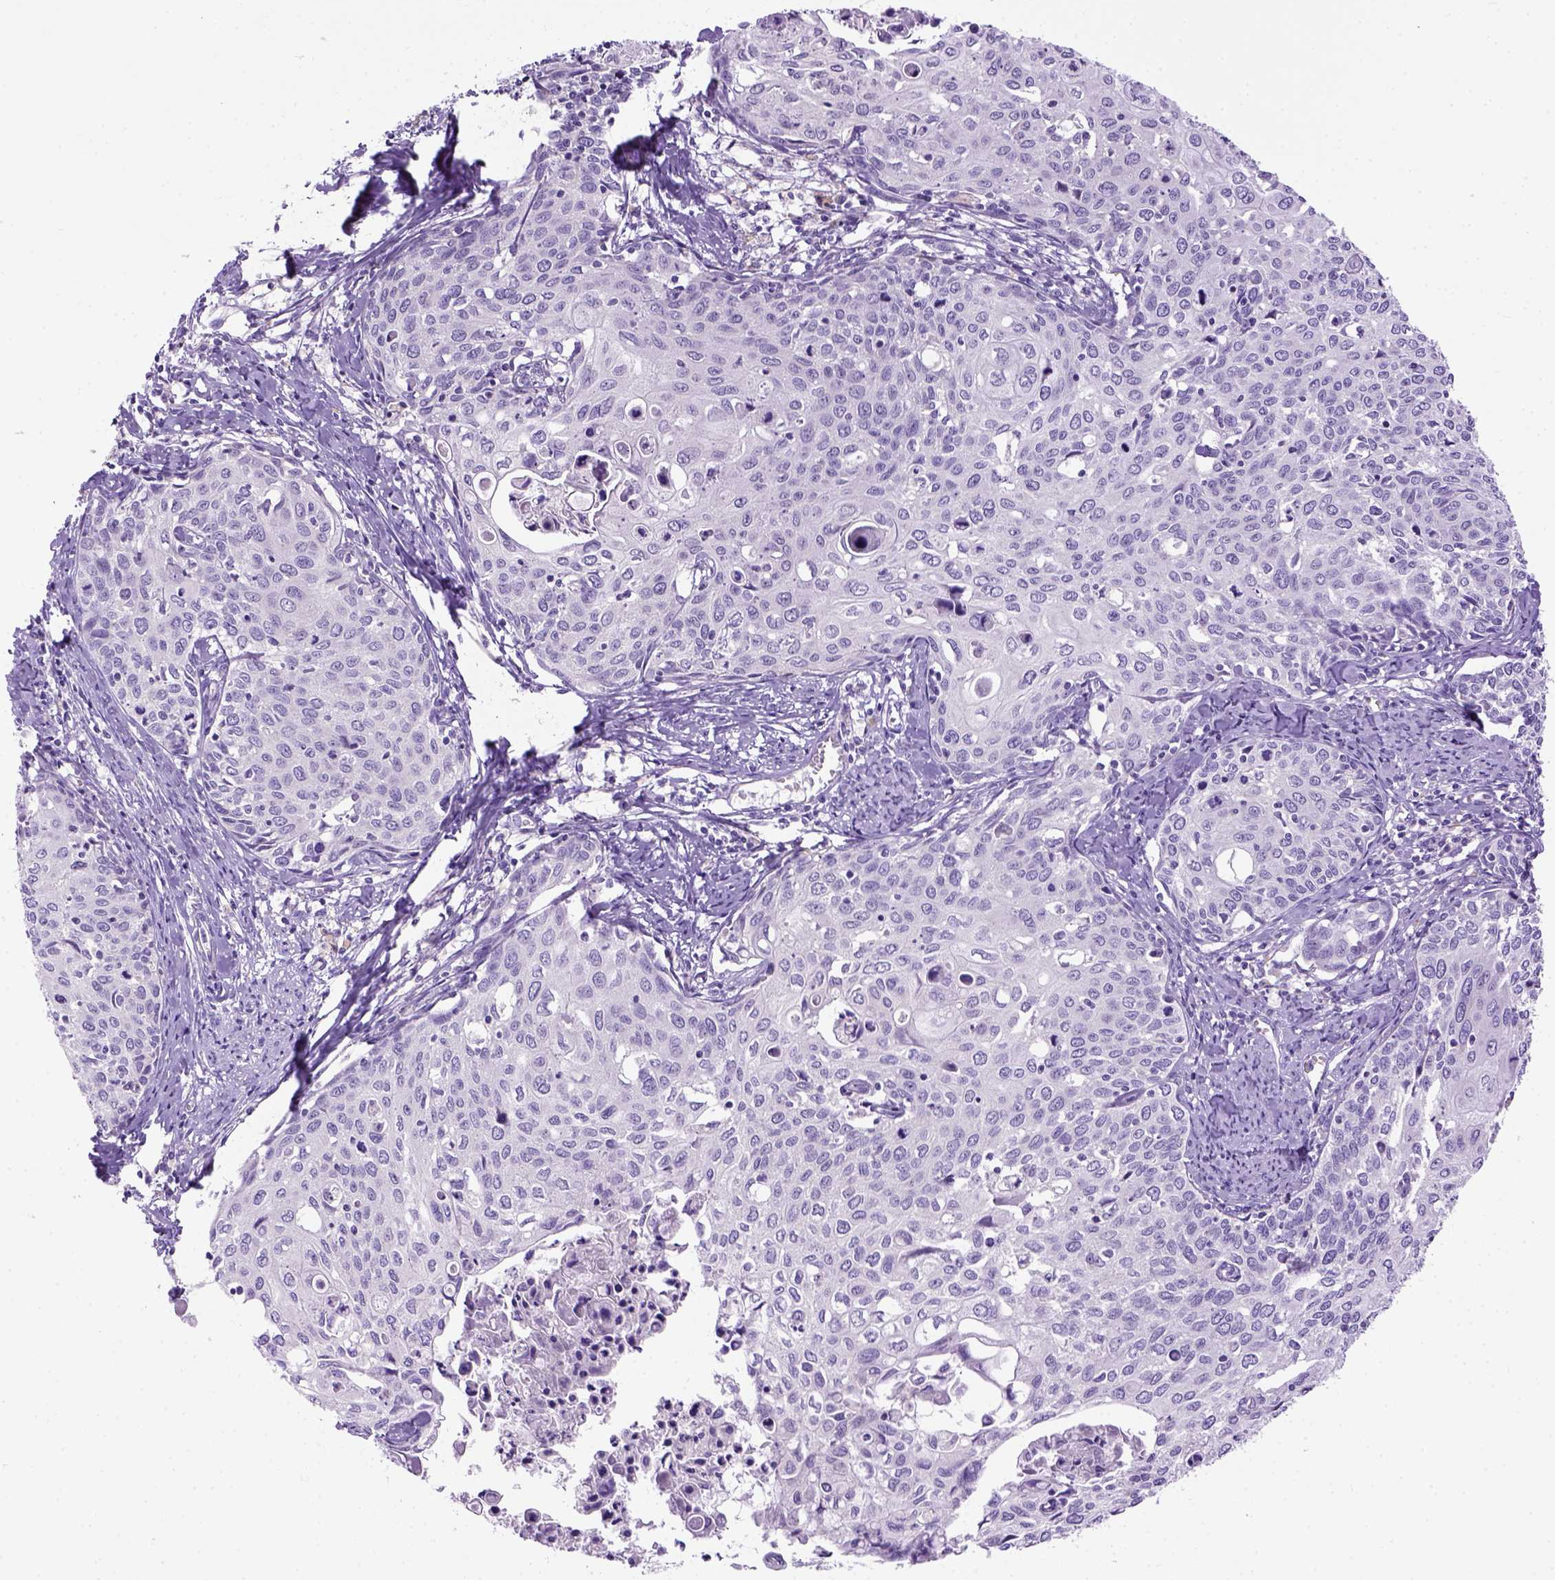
{"staining": {"intensity": "negative", "quantity": "none", "location": "none"}, "tissue": "cervical cancer", "cell_type": "Tumor cells", "image_type": "cancer", "snomed": [{"axis": "morphology", "description": "Squamous cell carcinoma, NOS"}, {"axis": "topography", "description": "Cervix"}], "caption": "The image demonstrates no staining of tumor cells in cervical squamous cell carcinoma.", "gene": "UTP4", "patient": {"sex": "female", "age": 62}}